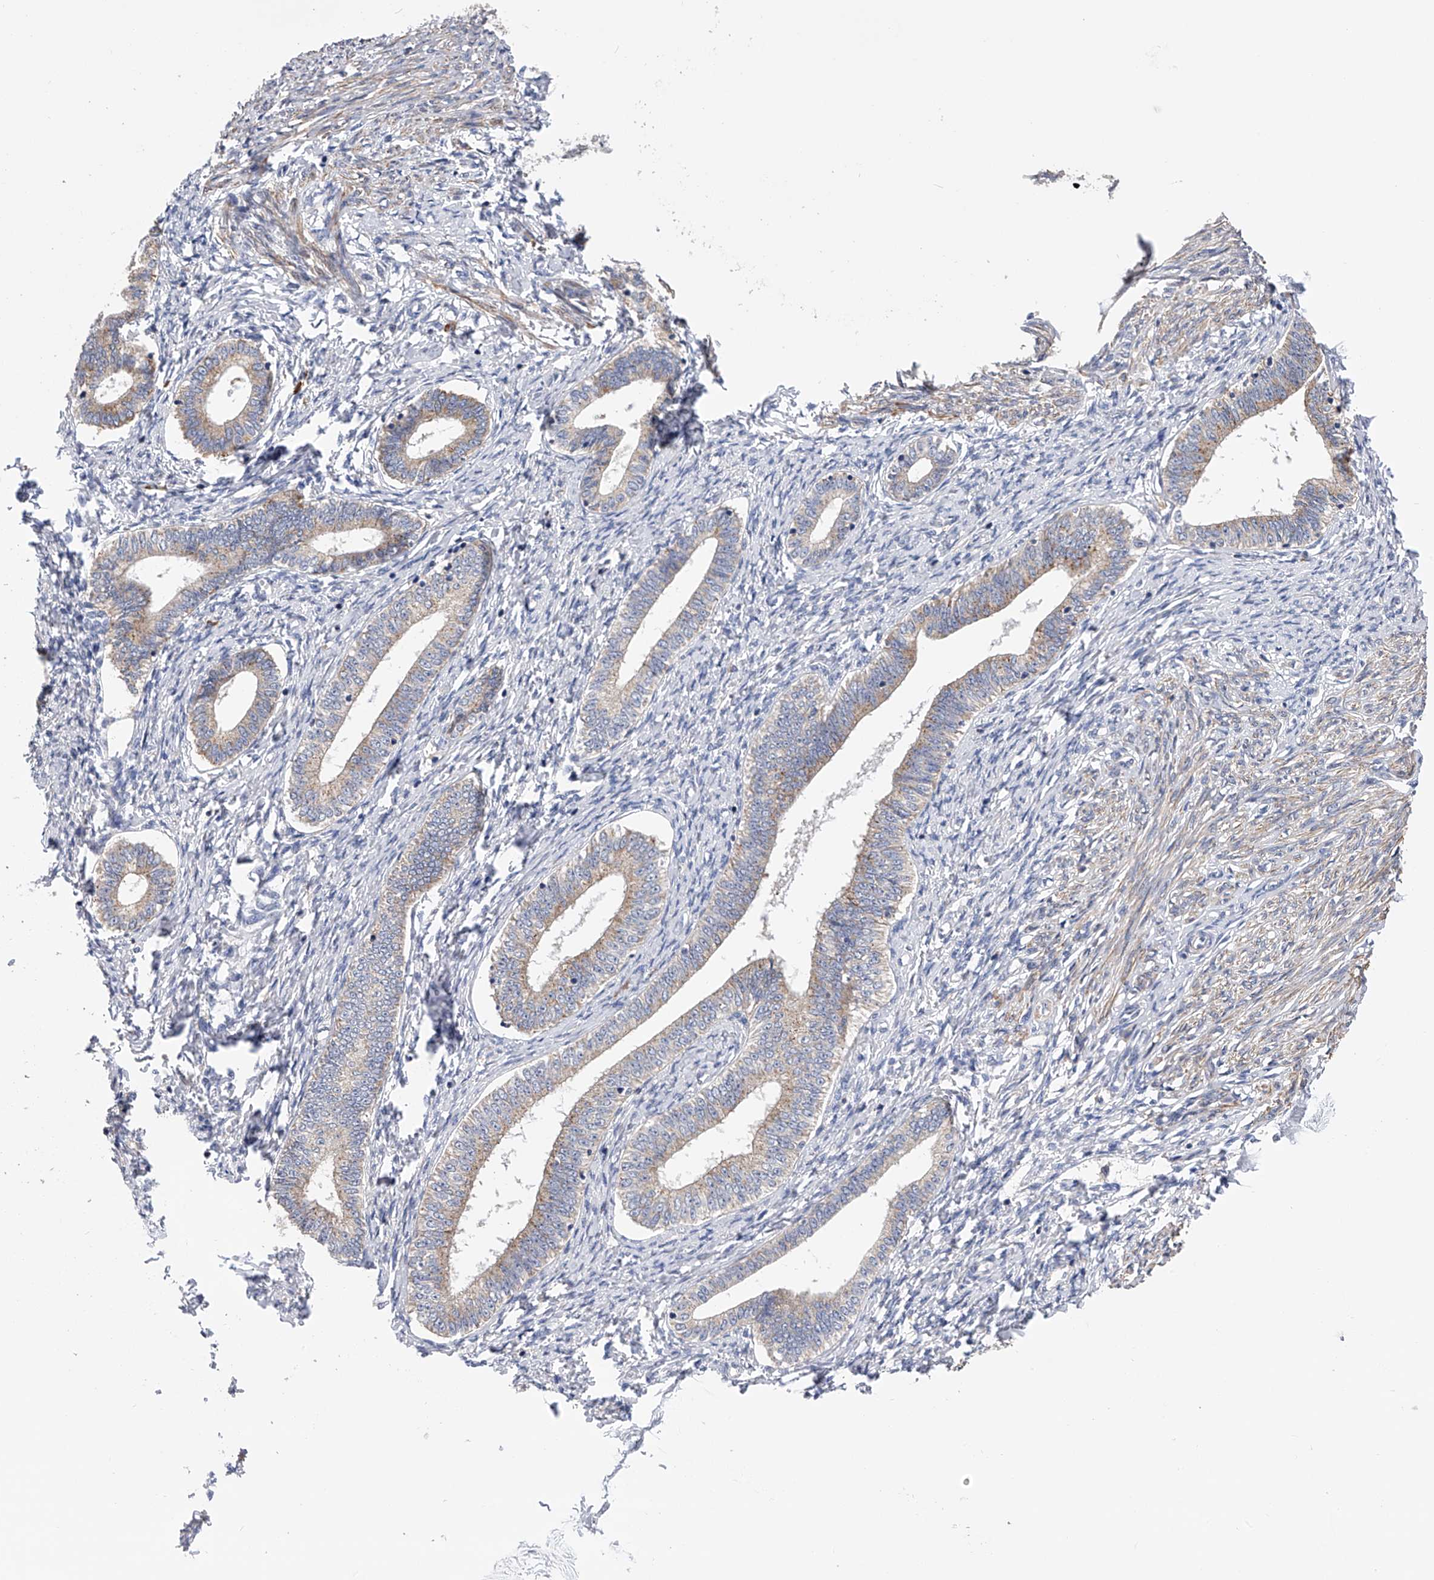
{"staining": {"intensity": "weak", "quantity": "<25%", "location": "cytoplasmic/membranous"}, "tissue": "endometrium", "cell_type": "Cells in endometrial stroma", "image_type": "normal", "snomed": [{"axis": "morphology", "description": "Normal tissue, NOS"}, {"axis": "topography", "description": "Endometrium"}], "caption": "IHC micrograph of benign endometrium: endometrium stained with DAB (3,3'-diaminobenzidine) demonstrates no significant protein expression in cells in endometrial stroma. Brightfield microscopy of IHC stained with DAB (3,3'-diaminobenzidine) (brown) and hematoxylin (blue), captured at high magnification.", "gene": "SPOCK1", "patient": {"sex": "female", "age": 72}}